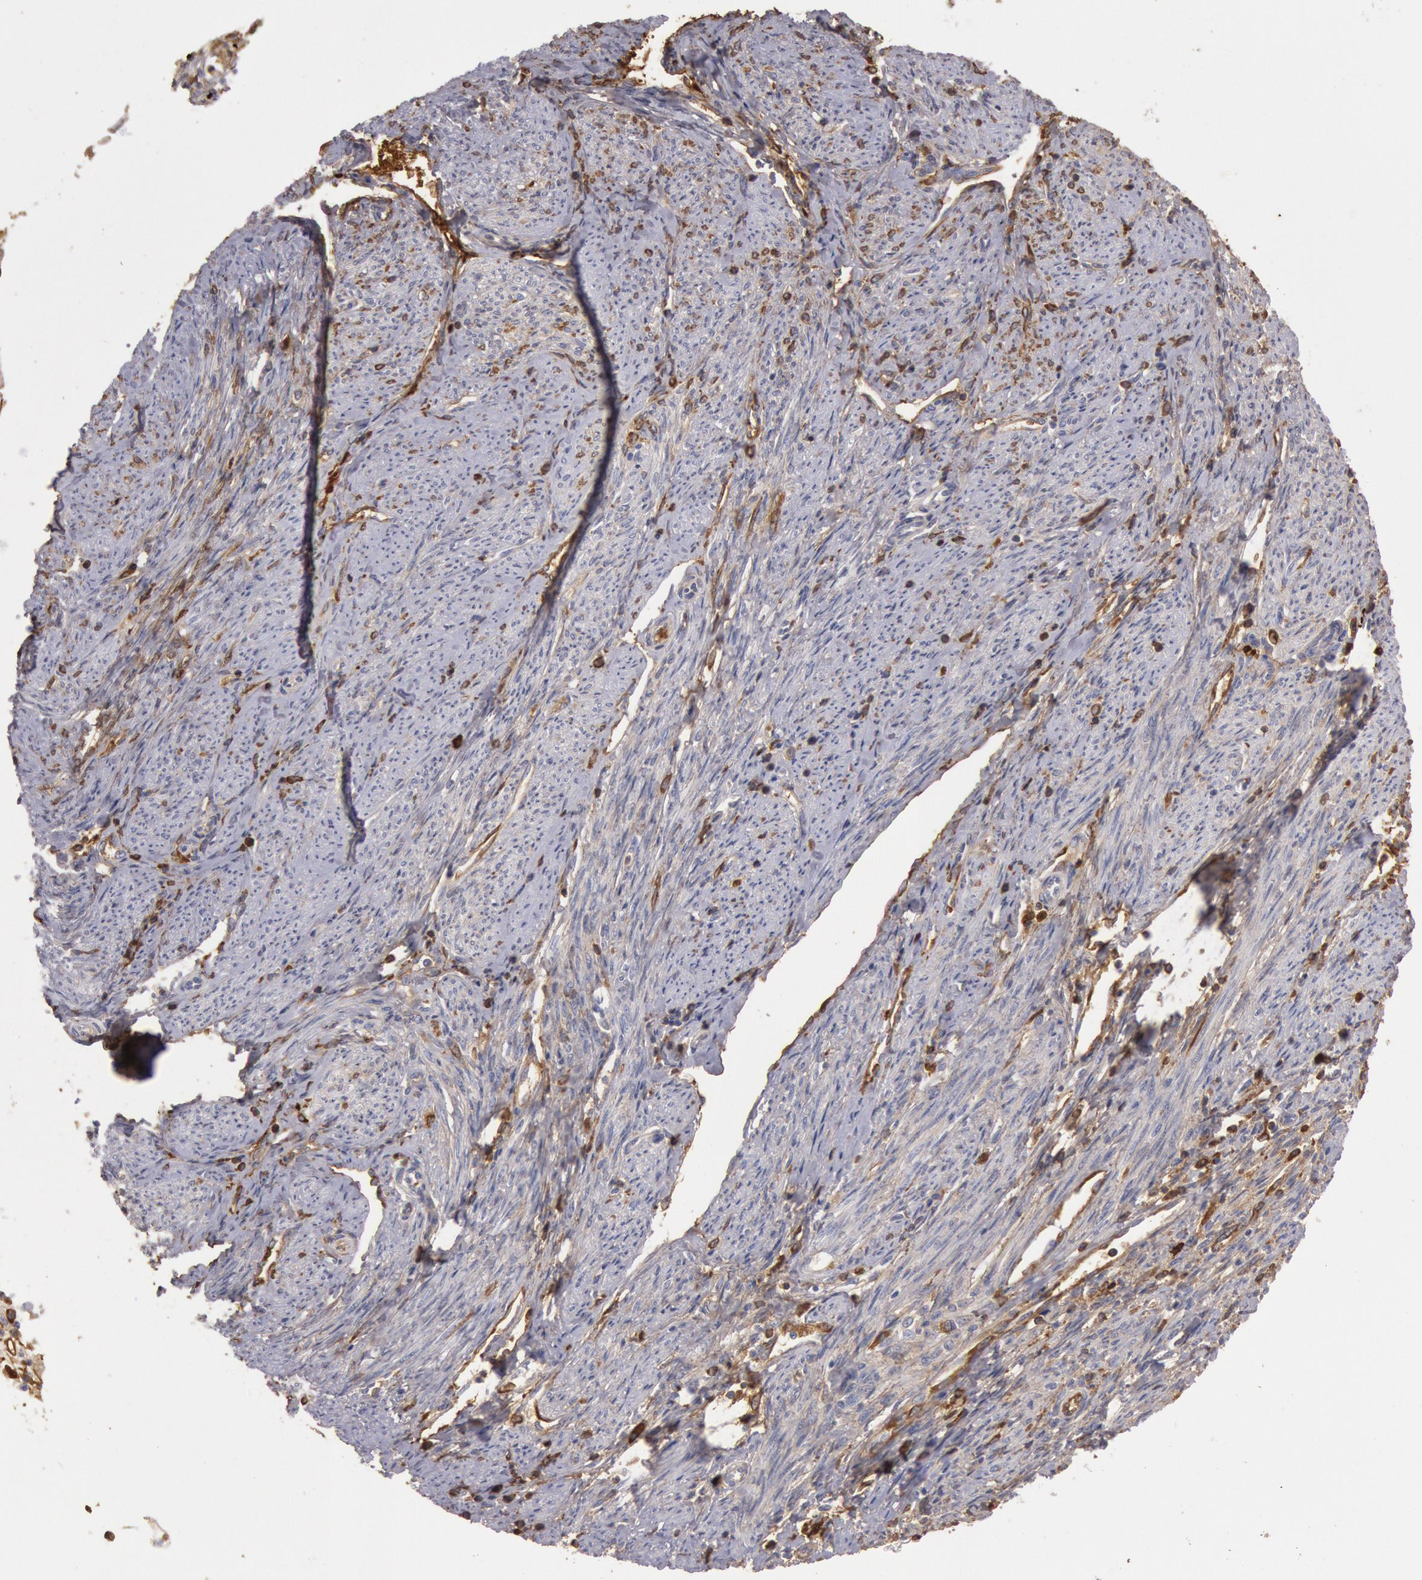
{"staining": {"intensity": "moderate", "quantity": "<25%", "location": "cytoplasmic/membranous"}, "tissue": "endometrial cancer", "cell_type": "Tumor cells", "image_type": "cancer", "snomed": [{"axis": "morphology", "description": "Adenocarcinoma, NOS"}, {"axis": "topography", "description": "Endometrium"}], "caption": "This histopathology image reveals immunohistochemistry (IHC) staining of endometrial cancer, with low moderate cytoplasmic/membranous expression in about <25% of tumor cells.", "gene": "IGHA1", "patient": {"sex": "female", "age": 75}}